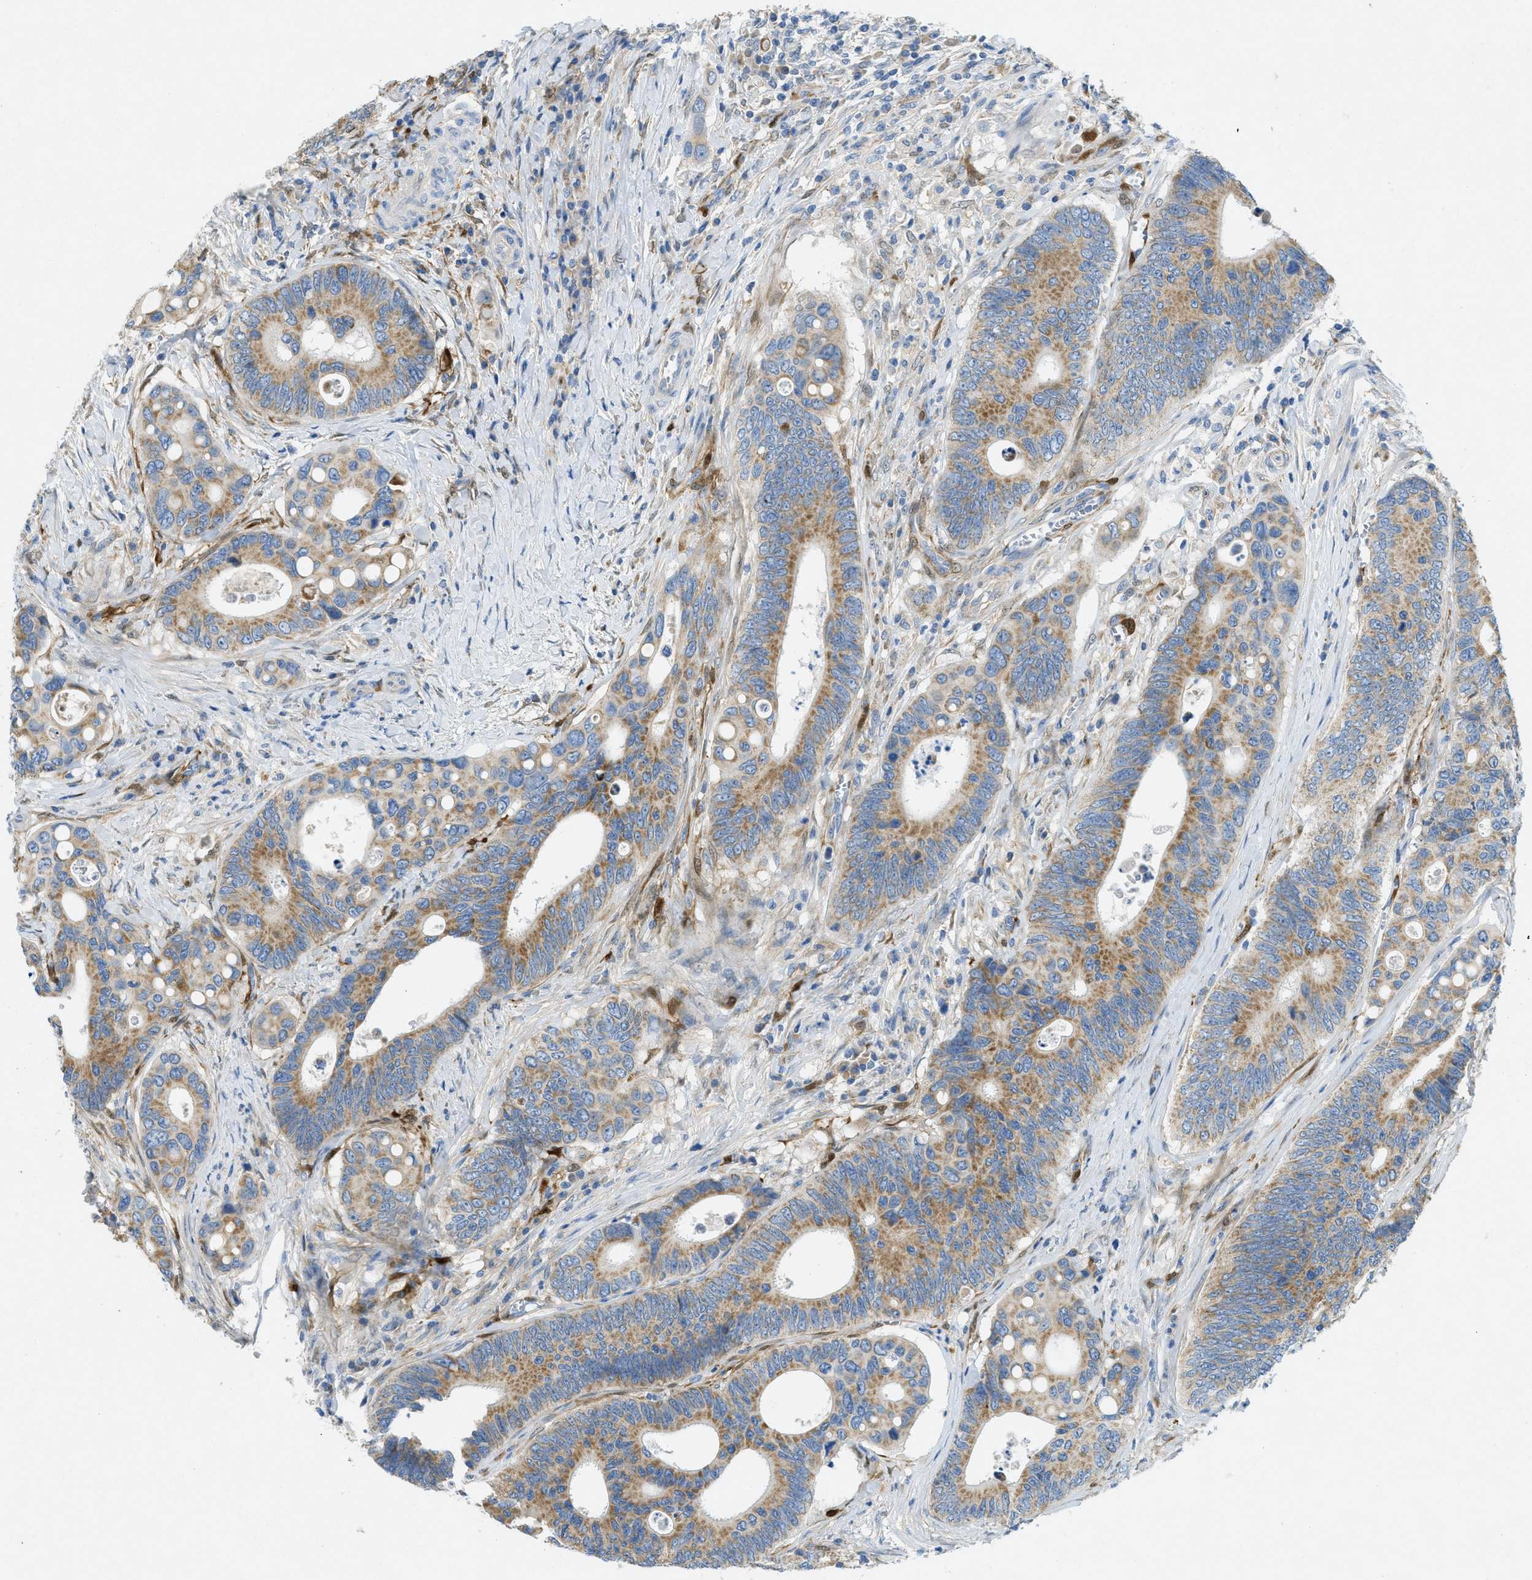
{"staining": {"intensity": "moderate", "quantity": ">75%", "location": "cytoplasmic/membranous"}, "tissue": "colorectal cancer", "cell_type": "Tumor cells", "image_type": "cancer", "snomed": [{"axis": "morphology", "description": "Inflammation, NOS"}, {"axis": "morphology", "description": "Adenocarcinoma, NOS"}, {"axis": "topography", "description": "Colon"}], "caption": "Colorectal adenocarcinoma tissue displays moderate cytoplasmic/membranous positivity in about >75% of tumor cells Using DAB (brown) and hematoxylin (blue) stains, captured at high magnification using brightfield microscopy.", "gene": "CYGB", "patient": {"sex": "male", "age": 72}}